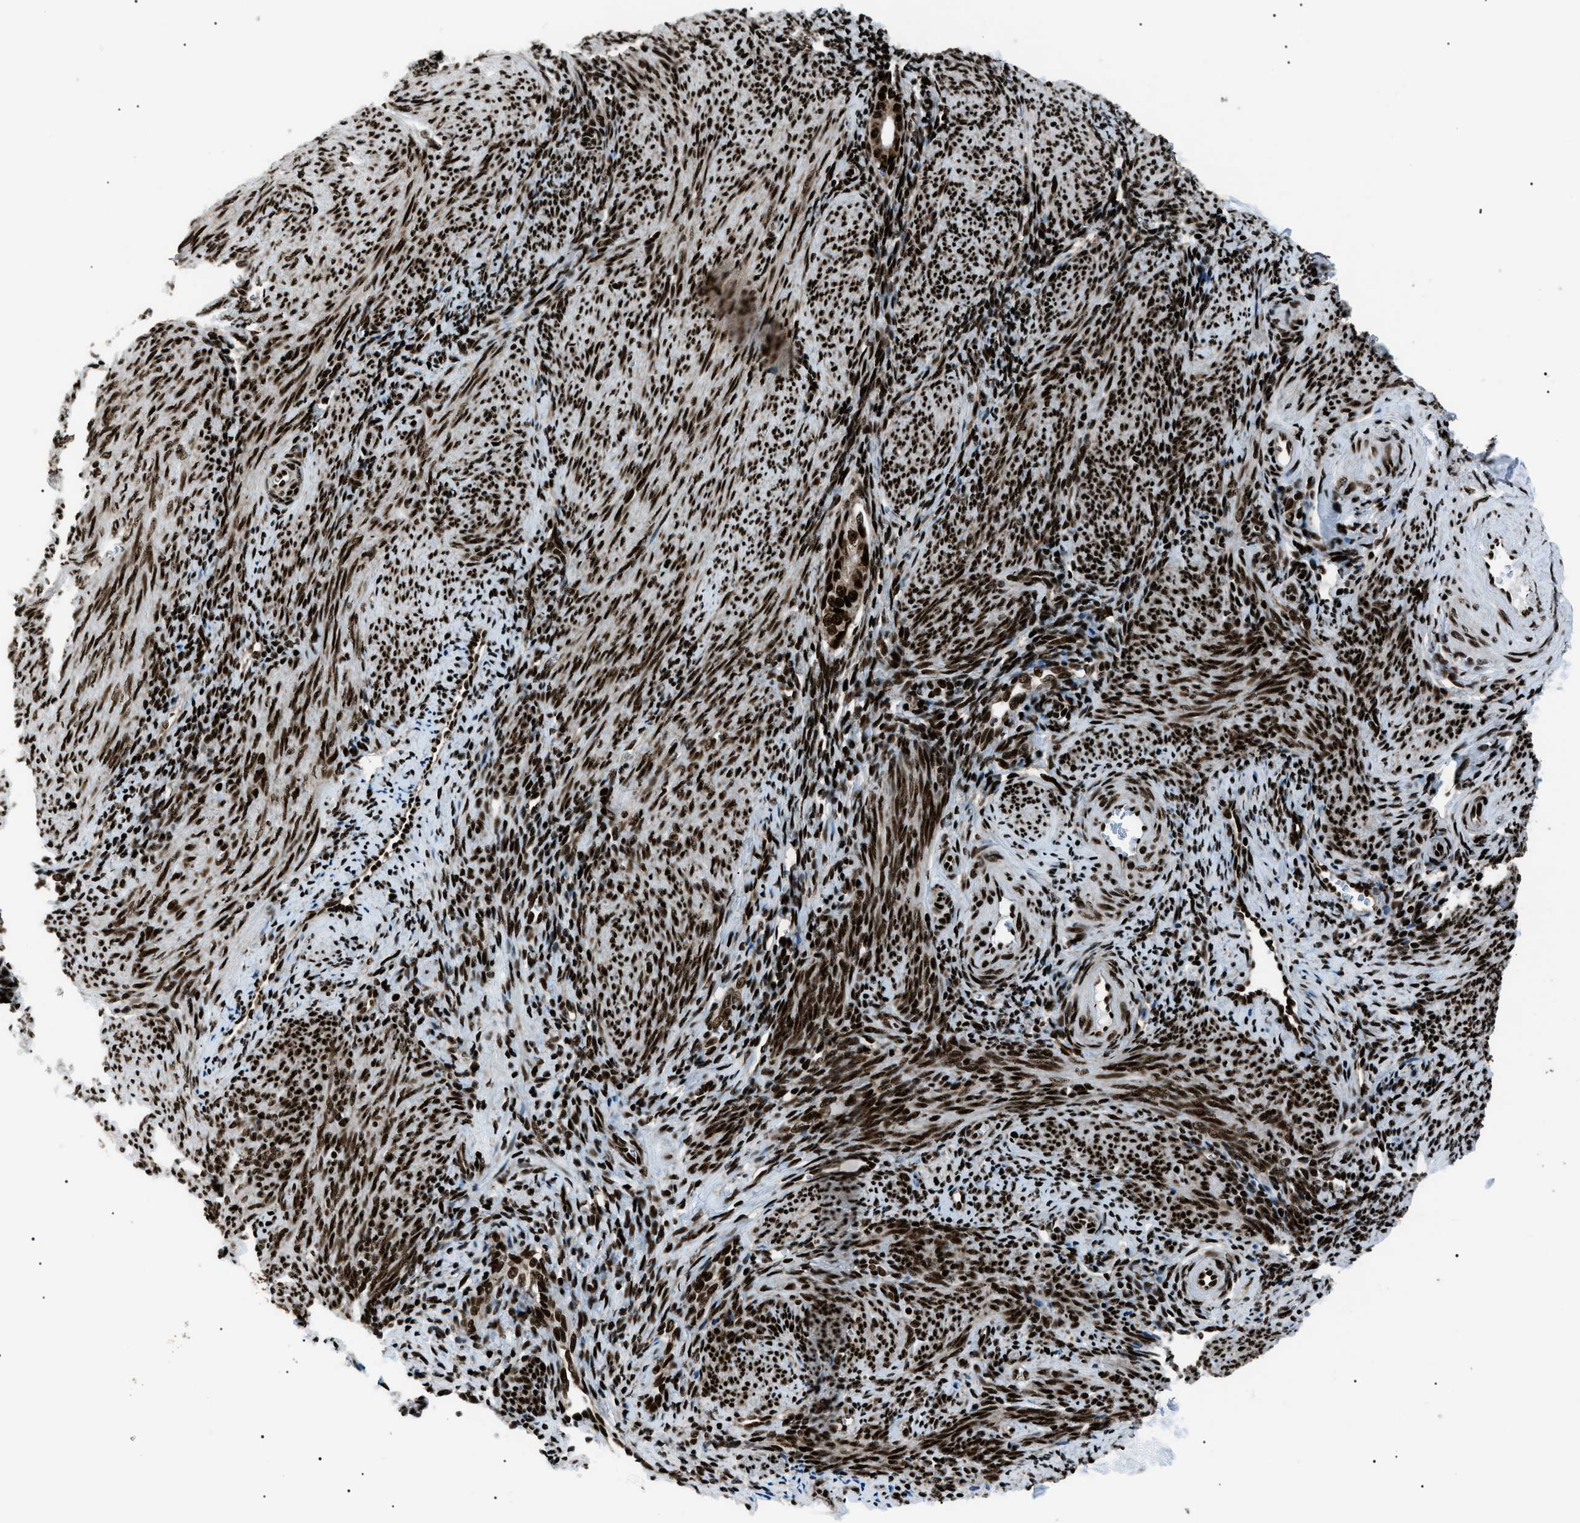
{"staining": {"intensity": "strong", "quantity": "25%-75%", "location": "nuclear"}, "tissue": "endometrium", "cell_type": "Cells in endometrial stroma", "image_type": "normal", "snomed": [{"axis": "morphology", "description": "Normal tissue, NOS"}, {"axis": "topography", "description": "Endometrium"}], "caption": "The micrograph exhibits immunohistochemical staining of normal endometrium. There is strong nuclear staining is identified in approximately 25%-75% of cells in endometrial stroma. The staining is performed using DAB (3,3'-diaminobenzidine) brown chromogen to label protein expression. The nuclei are counter-stained blue using hematoxylin.", "gene": "HNRNPK", "patient": {"sex": "female", "age": 50}}